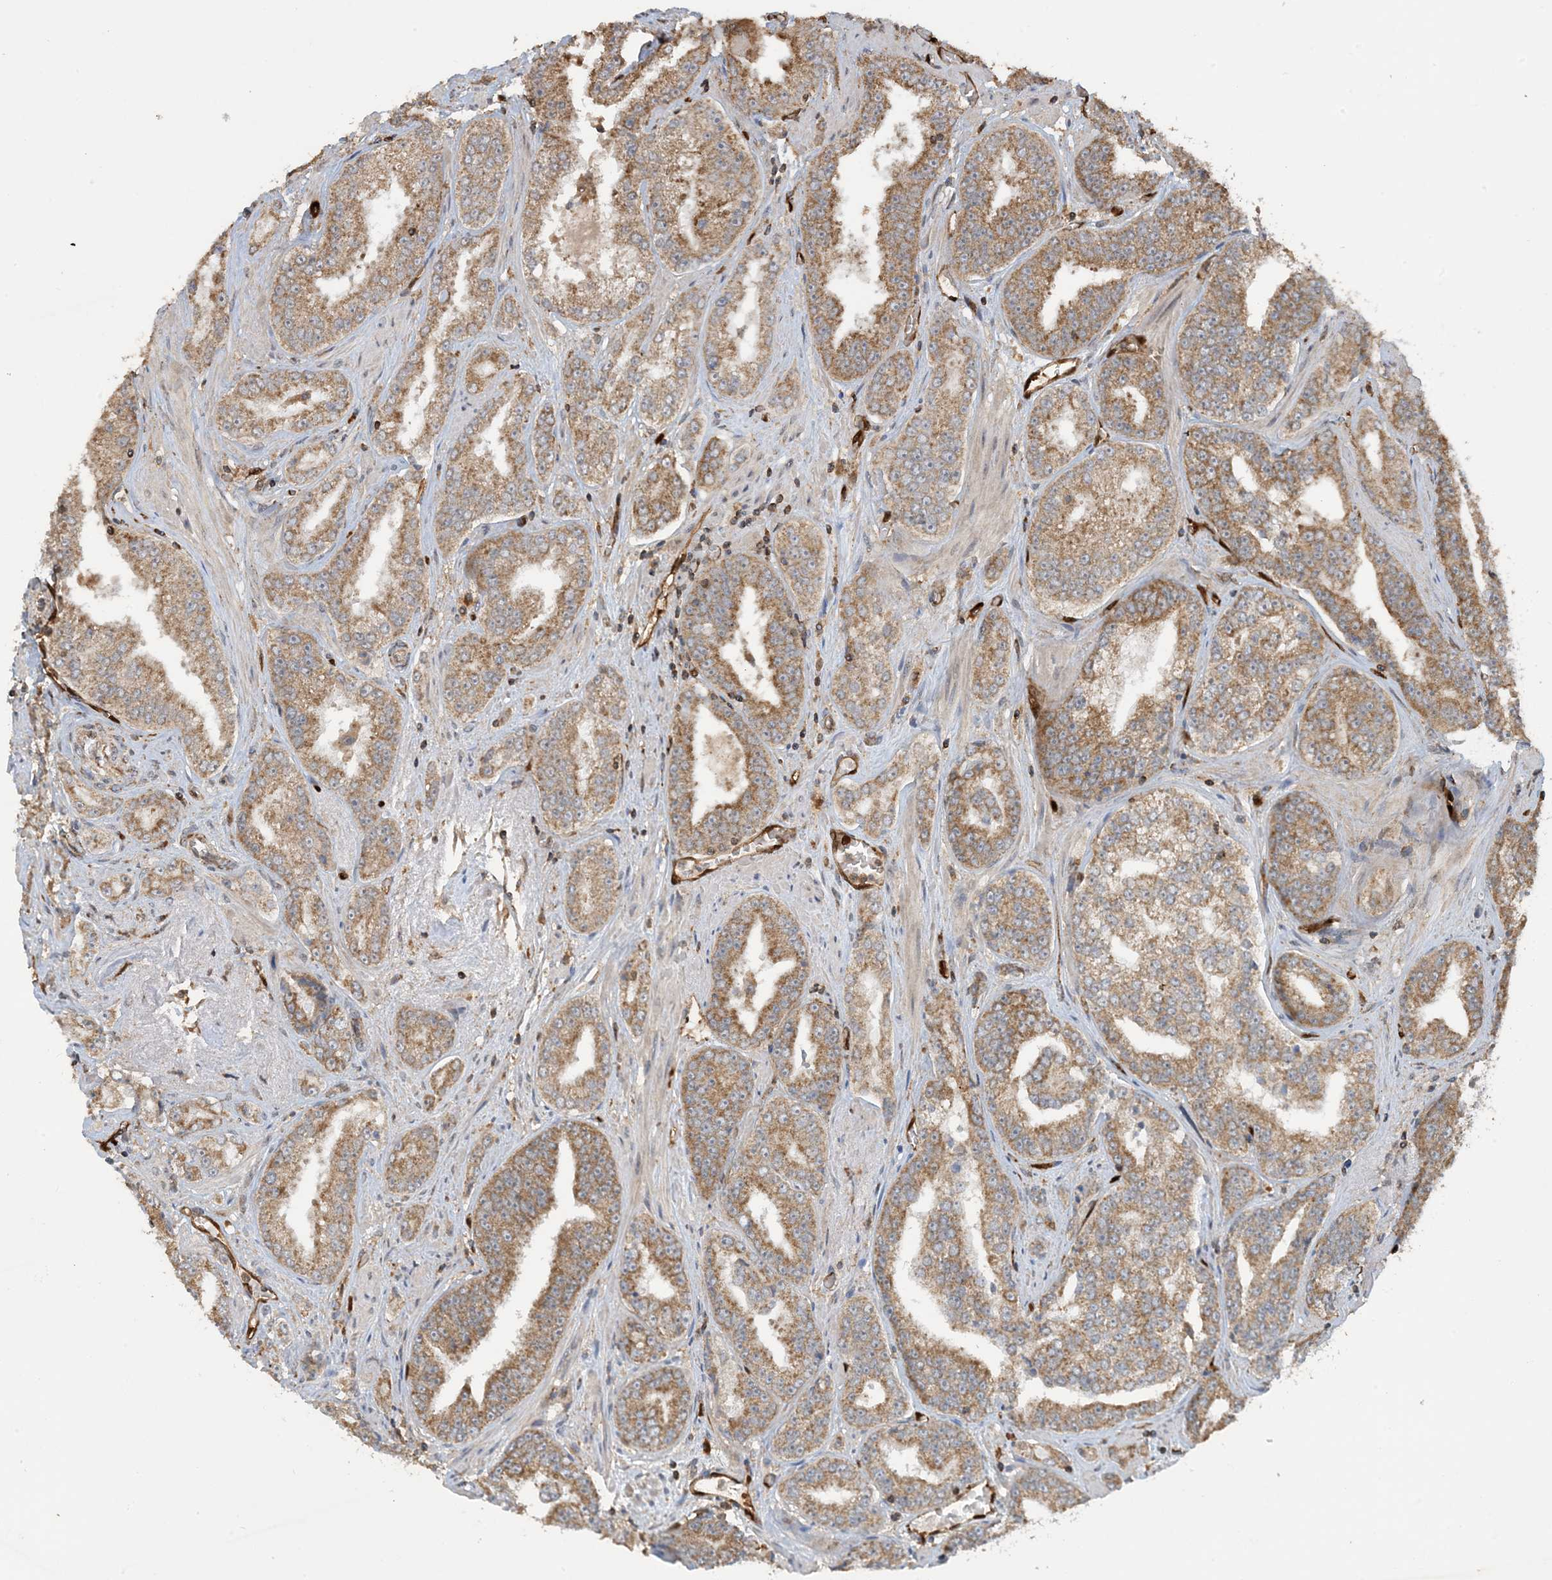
{"staining": {"intensity": "moderate", "quantity": ">75%", "location": "cytoplasmic/membranous"}, "tissue": "prostate cancer", "cell_type": "Tumor cells", "image_type": "cancer", "snomed": [{"axis": "morphology", "description": "Adenocarcinoma, High grade"}, {"axis": "topography", "description": "Prostate"}], "caption": "Protein expression analysis of human prostate cancer reveals moderate cytoplasmic/membranous expression in about >75% of tumor cells.", "gene": "PPM1F", "patient": {"sex": "male", "age": 71}}